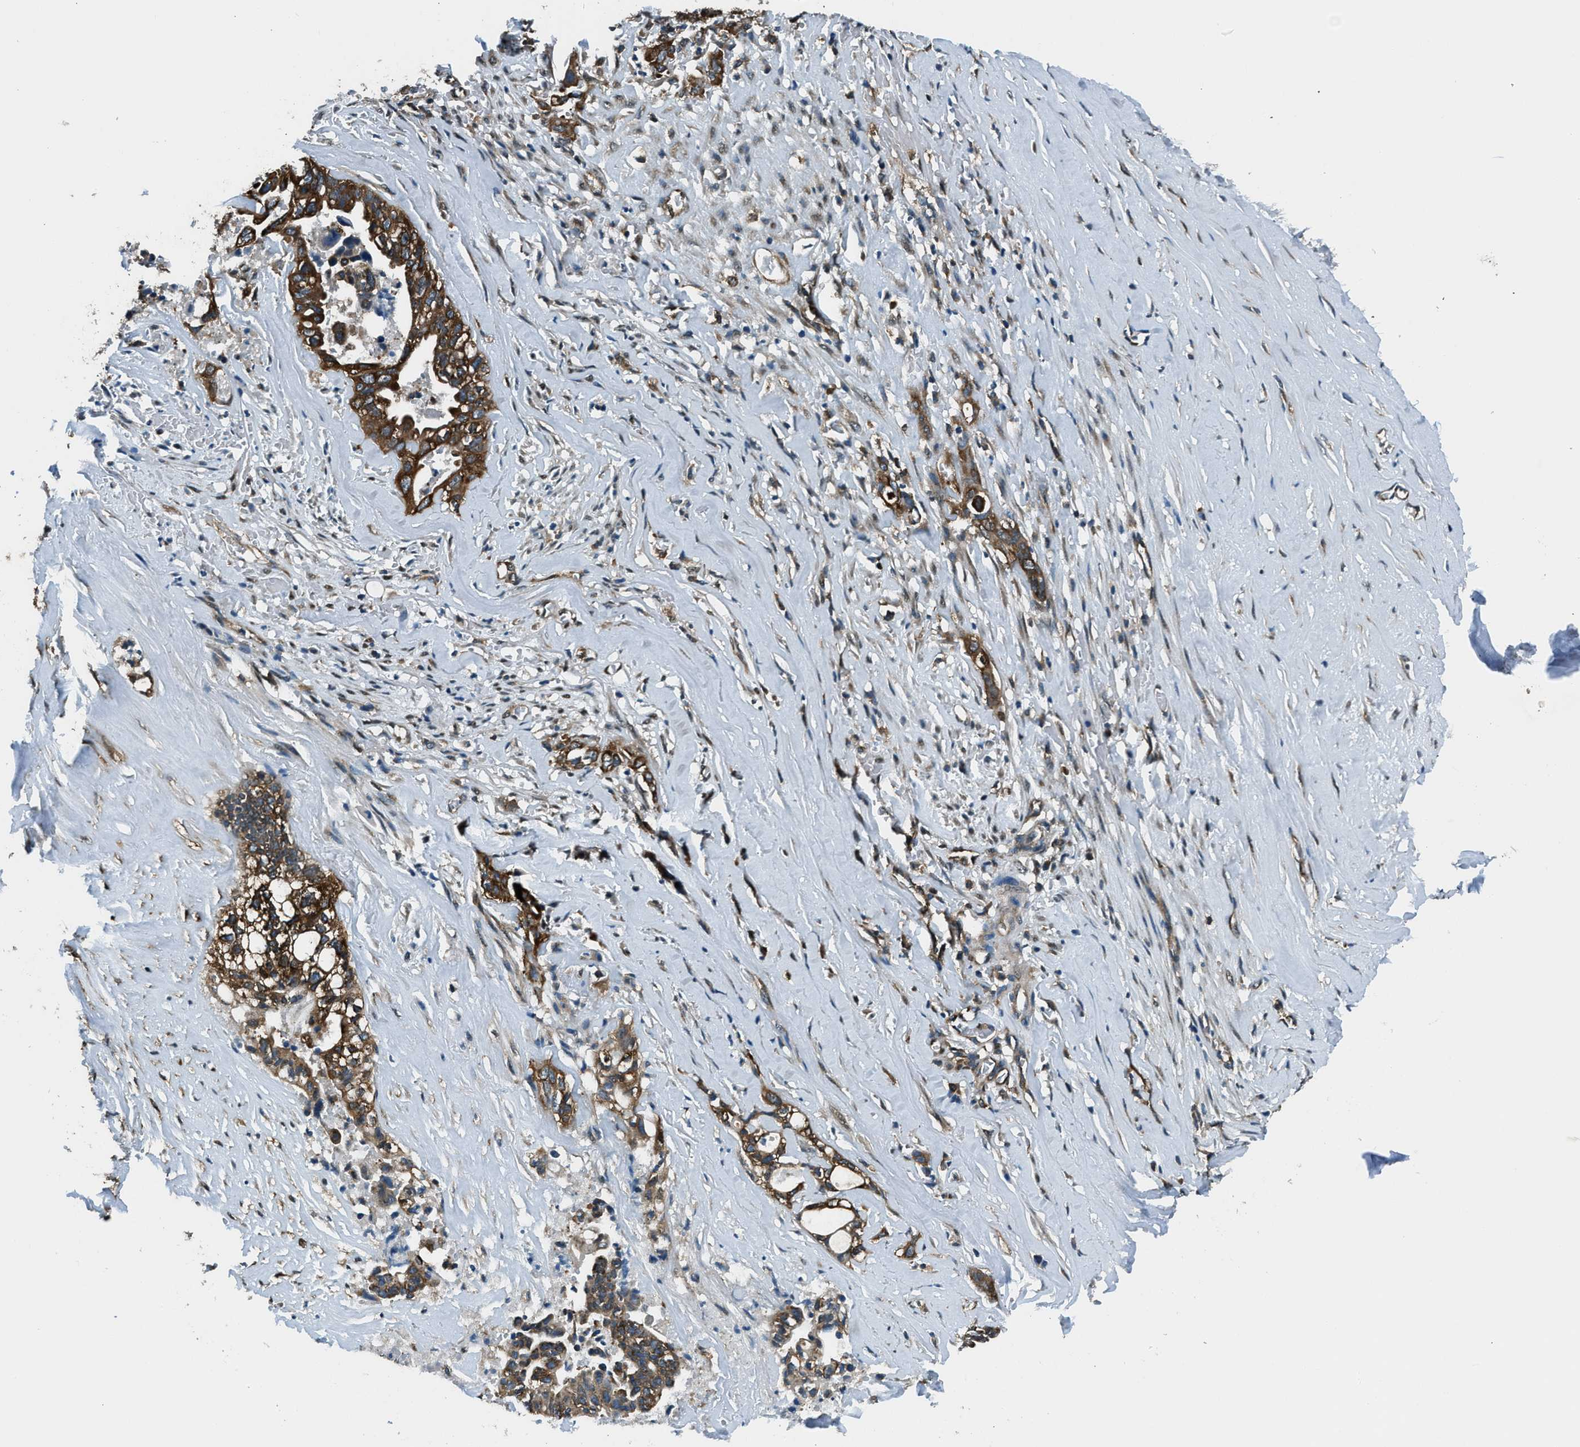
{"staining": {"intensity": "strong", "quantity": ">75%", "location": "cytoplasmic/membranous"}, "tissue": "liver cancer", "cell_type": "Tumor cells", "image_type": "cancer", "snomed": [{"axis": "morphology", "description": "Cholangiocarcinoma"}, {"axis": "topography", "description": "Liver"}], "caption": "An image of liver cancer stained for a protein exhibits strong cytoplasmic/membranous brown staining in tumor cells.", "gene": "ARFGAP2", "patient": {"sex": "female", "age": 70}}